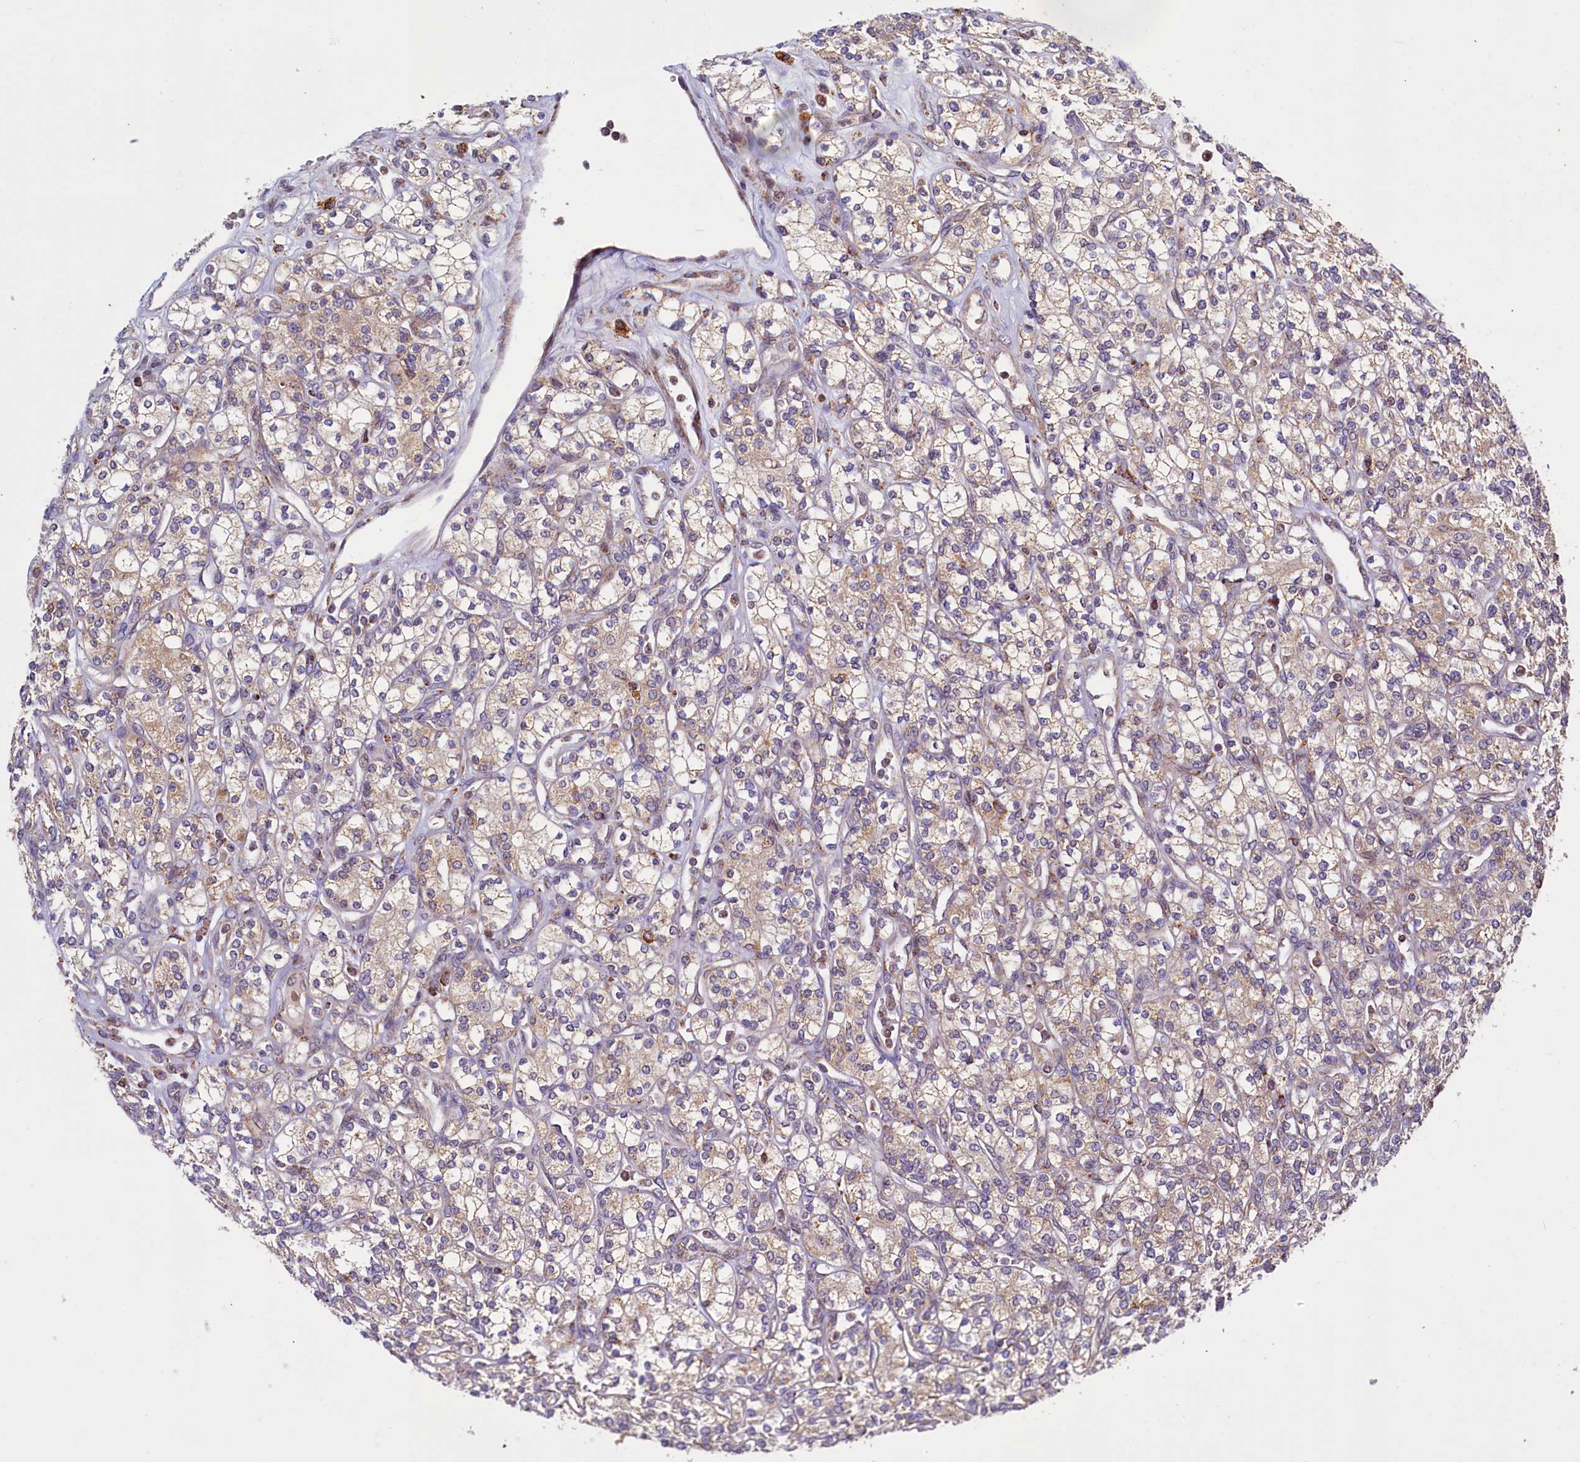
{"staining": {"intensity": "weak", "quantity": ">75%", "location": "cytoplasmic/membranous"}, "tissue": "renal cancer", "cell_type": "Tumor cells", "image_type": "cancer", "snomed": [{"axis": "morphology", "description": "Adenocarcinoma, NOS"}, {"axis": "topography", "description": "Kidney"}], "caption": "This is a histology image of immunohistochemistry (IHC) staining of renal adenocarcinoma, which shows weak positivity in the cytoplasmic/membranous of tumor cells.", "gene": "DYNC2H1", "patient": {"sex": "male", "age": 77}}